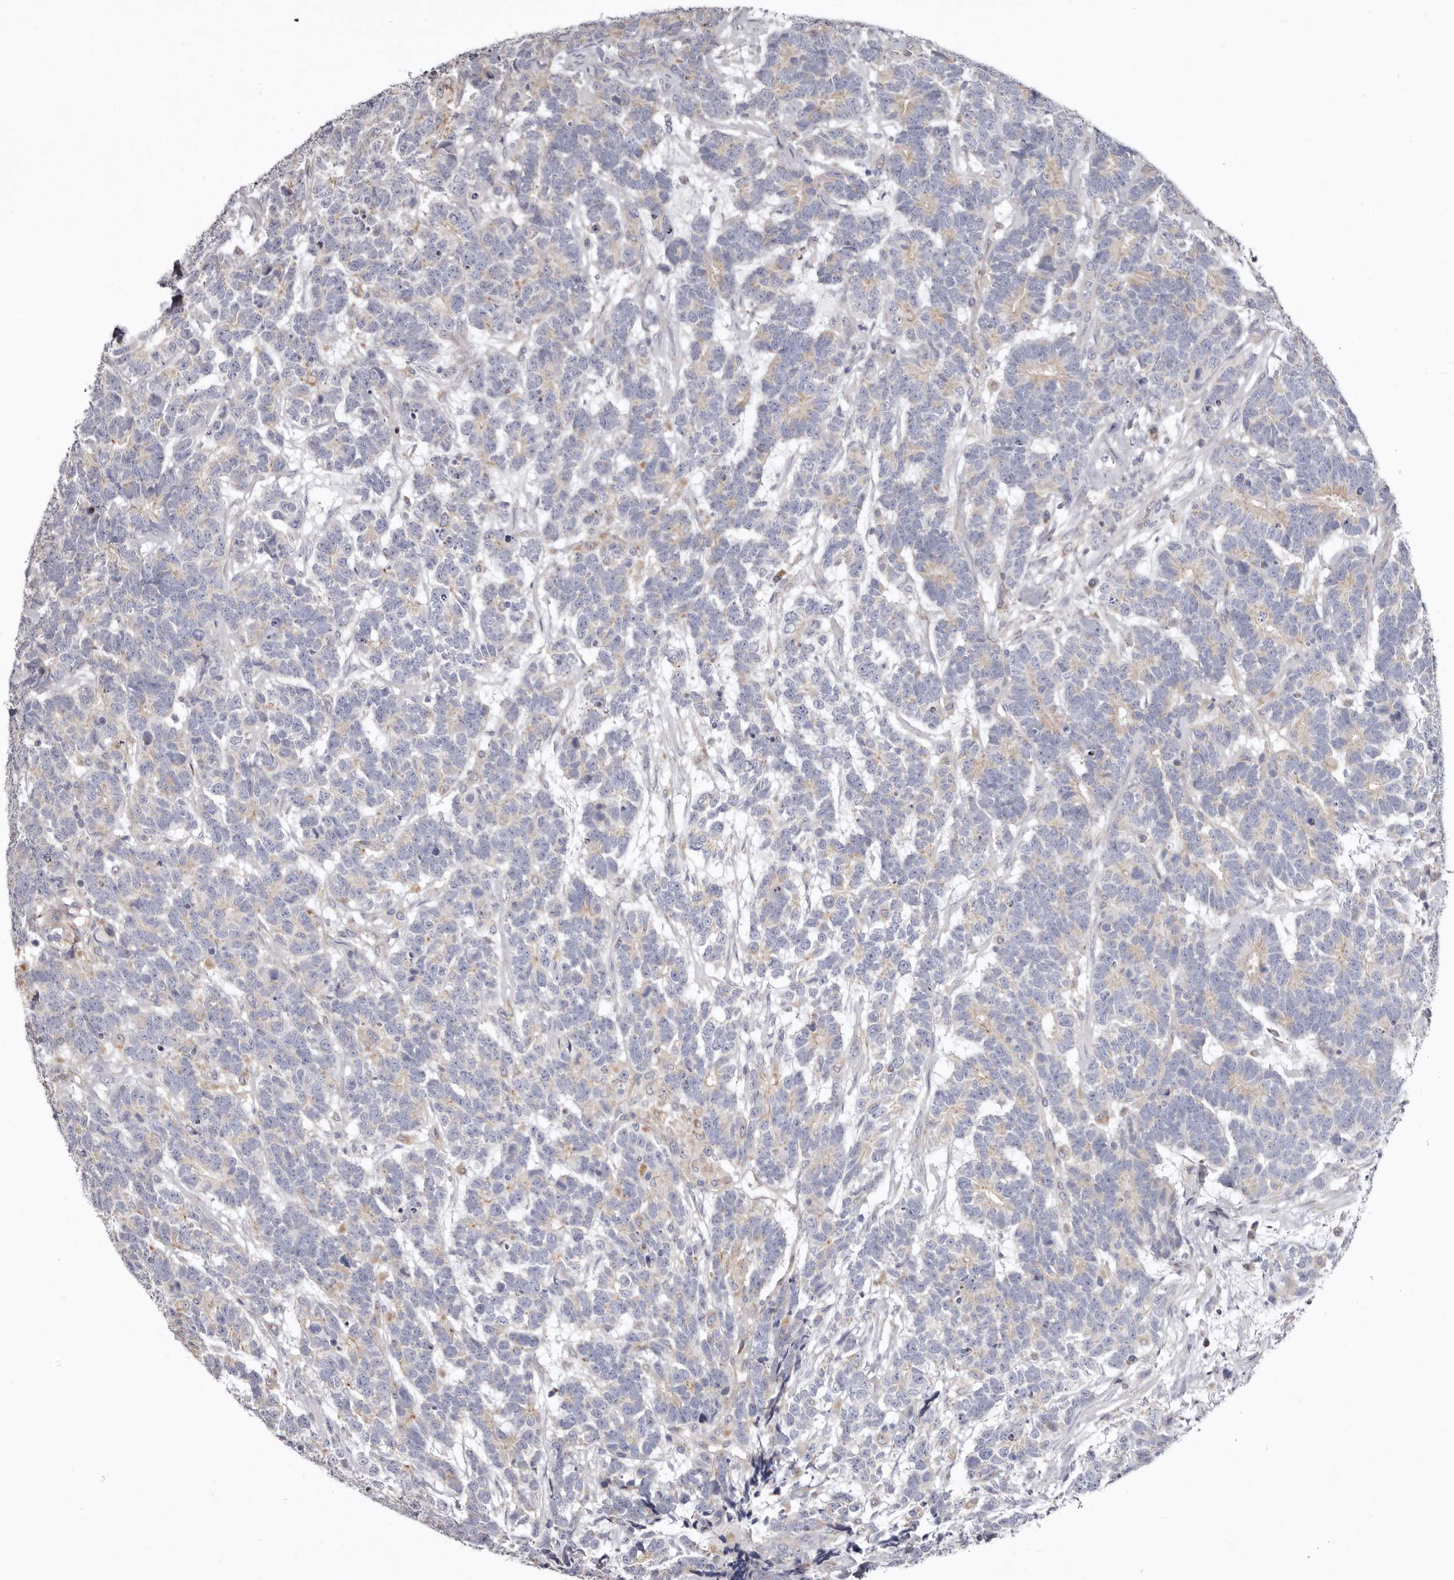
{"staining": {"intensity": "weak", "quantity": "25%-75%", "location": "cytoplasmic/membranous"}, "tissue": "testis cancer", "cell_type": "Tumor cells", "image_type": "cancer", "snomed": [{"axis": "morphology", "description": "Carcinoma, Embryonal, NOS"}, {"axis": "topography", "description": "Testis"}], "caption": "Immunohistochemical staining of testis cancer reveals weak cytoplasmic/membranous protein staining in about 25%-75% of tumor cells.", "gene": "FMO2", "patient": {"sex": "male", "age": 26}}